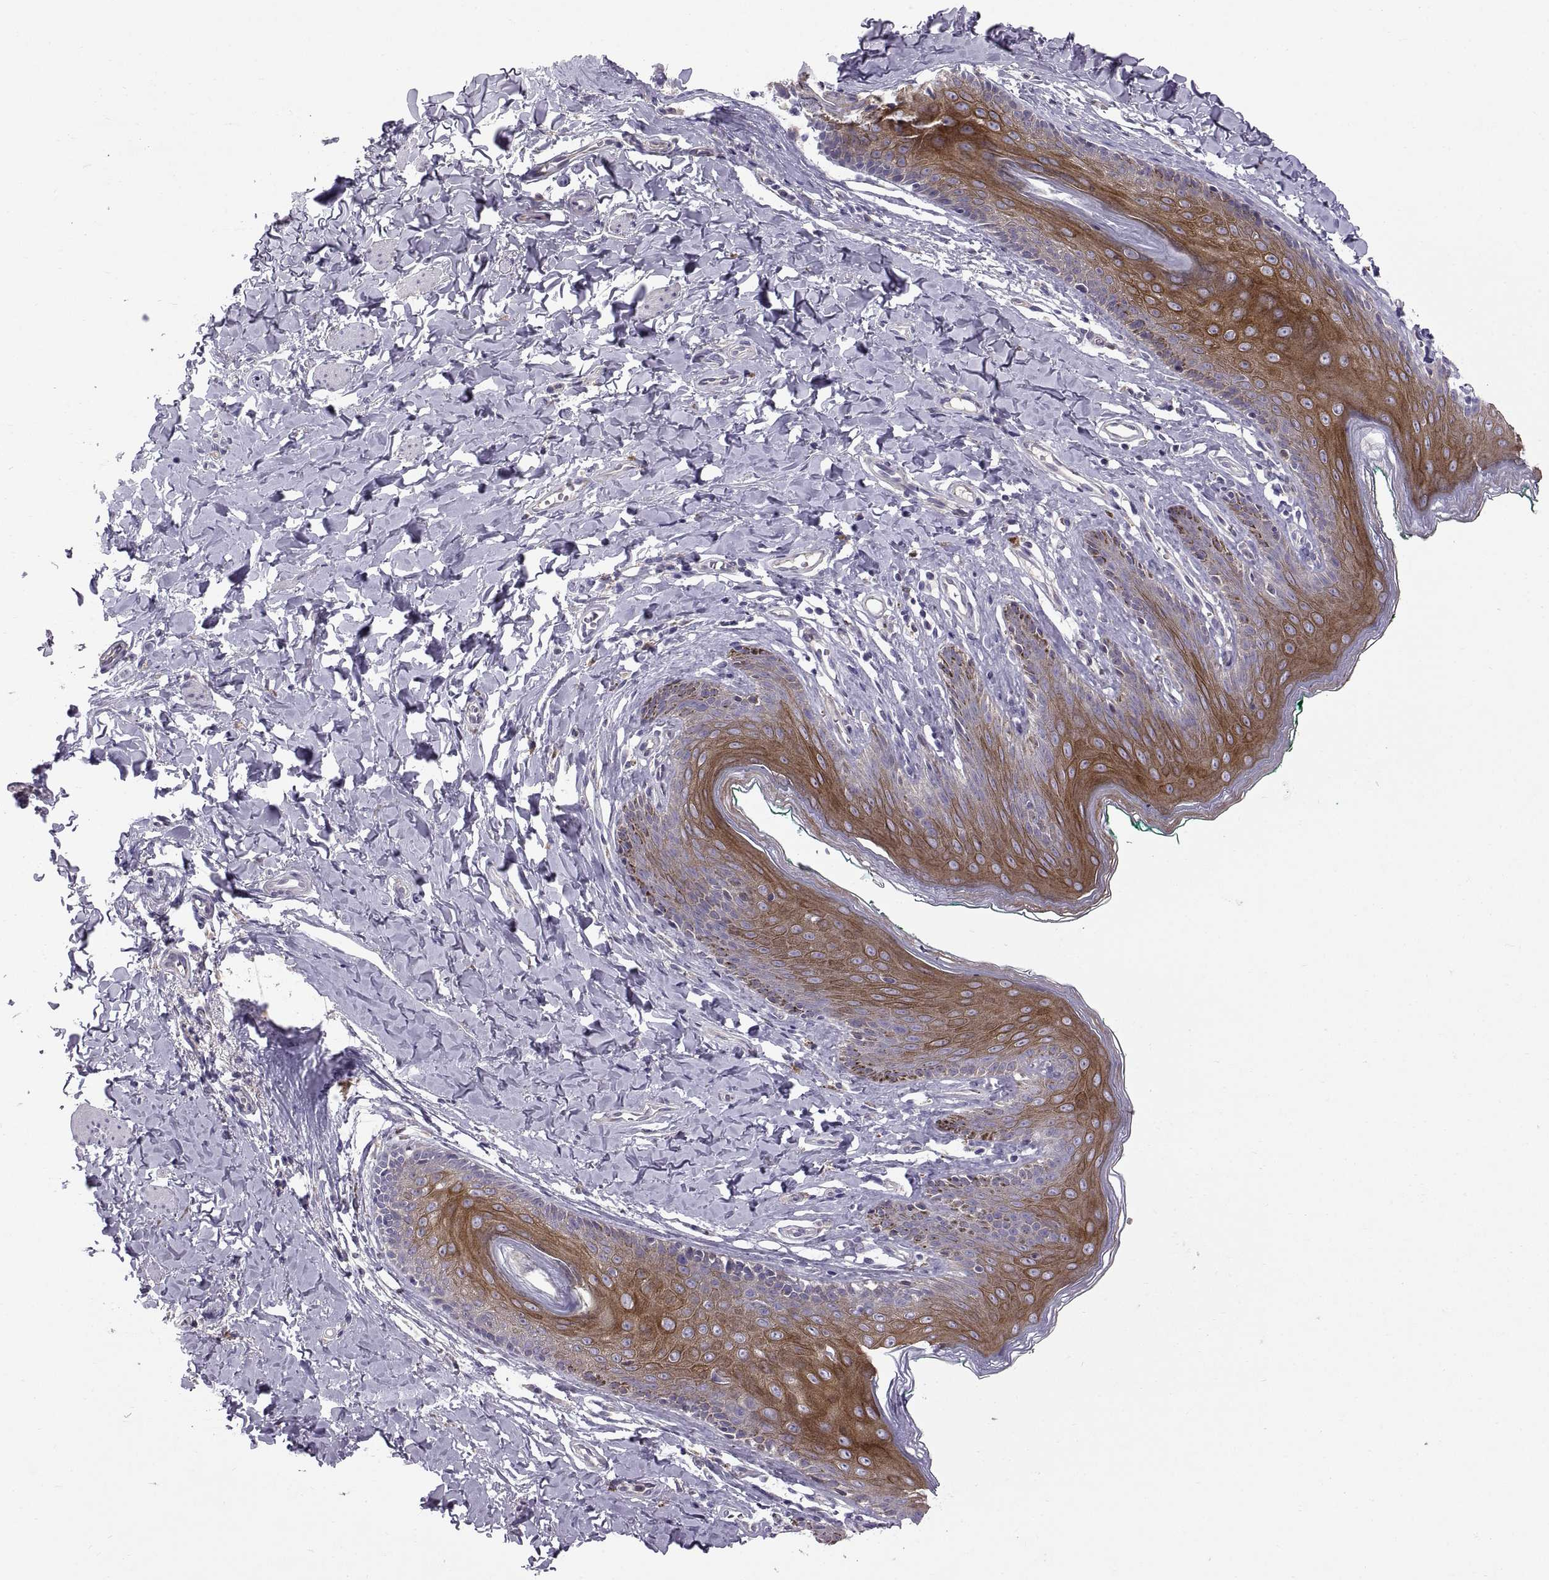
{"staining": {"intensity": "strong", "quantity": "25%-75%", "location": "cytoplasmic/membranous"}, "tissue": "skin", "cell_type": "Epidermal cells", "image_type": "normal", "snomed": [{"axis": "morphology", "description": "Normal tissue, NOS"}, {"axis": "topography", "description": "Vulva"}], "caption": "This is a micrograph of immunohistochemistry (IHC) staining of normal skin, which shows strong expression in the cytoplasmic/membranous of epidermal cells.", "gene": "ARSL", "patient": {"sex": "female", "age": 66}}